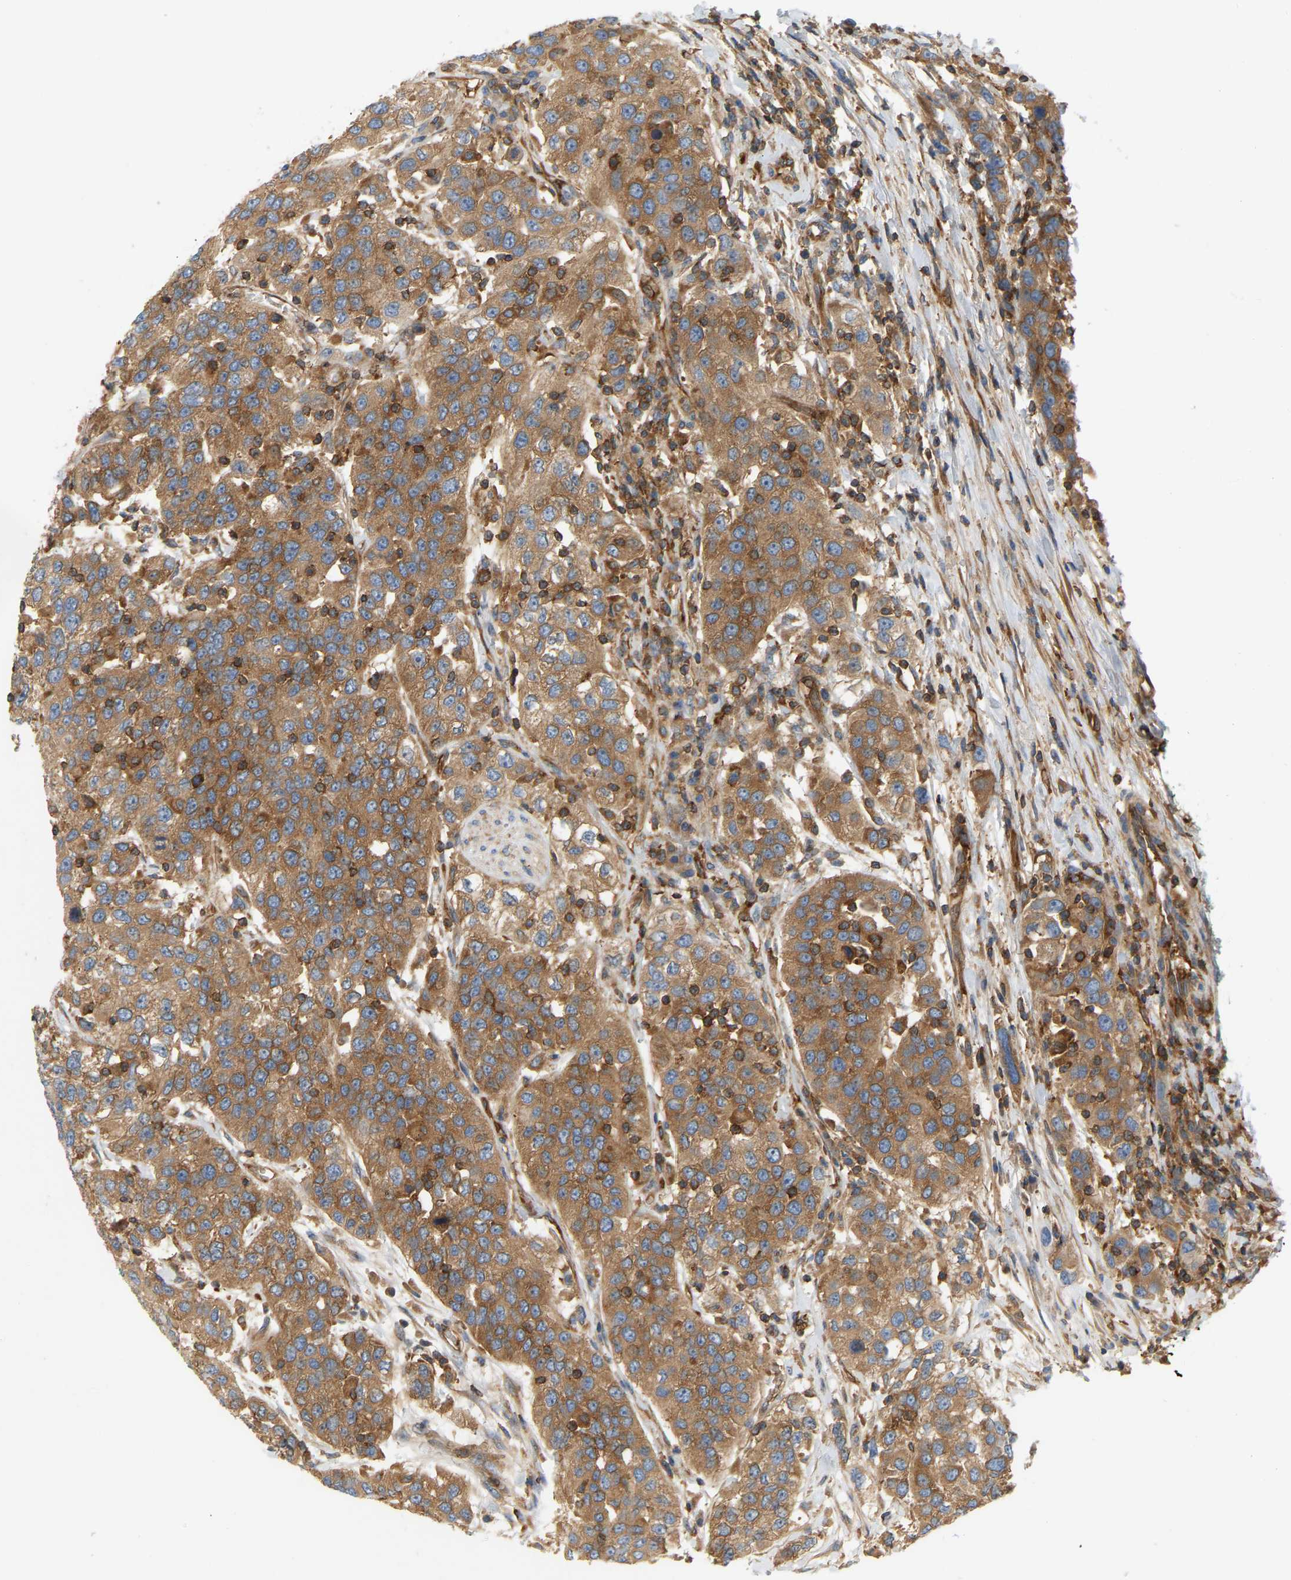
{"staining": {"intensity": "moderate", "quantity": ">75%", "location": "cytoplasmic/membranous"}, "tissue": "urothelial cancer", "cell_type": "Tumor cells", "image_type": "cancer", "snomed": [{"axis": "morphology", "description": "Urothelial carcinoma, High grade"}, {"axis": "topography", "description": "Urinary bladder"}], "caption": "This is an image of immunohistochemistry staining of urothelial carcinoma (high-grade), which shows moderate positivity in the cytoplasmic/membranous of tumor cells.", "gene": "AKAP13", "patient": {"sex": "female", "age": 80}}